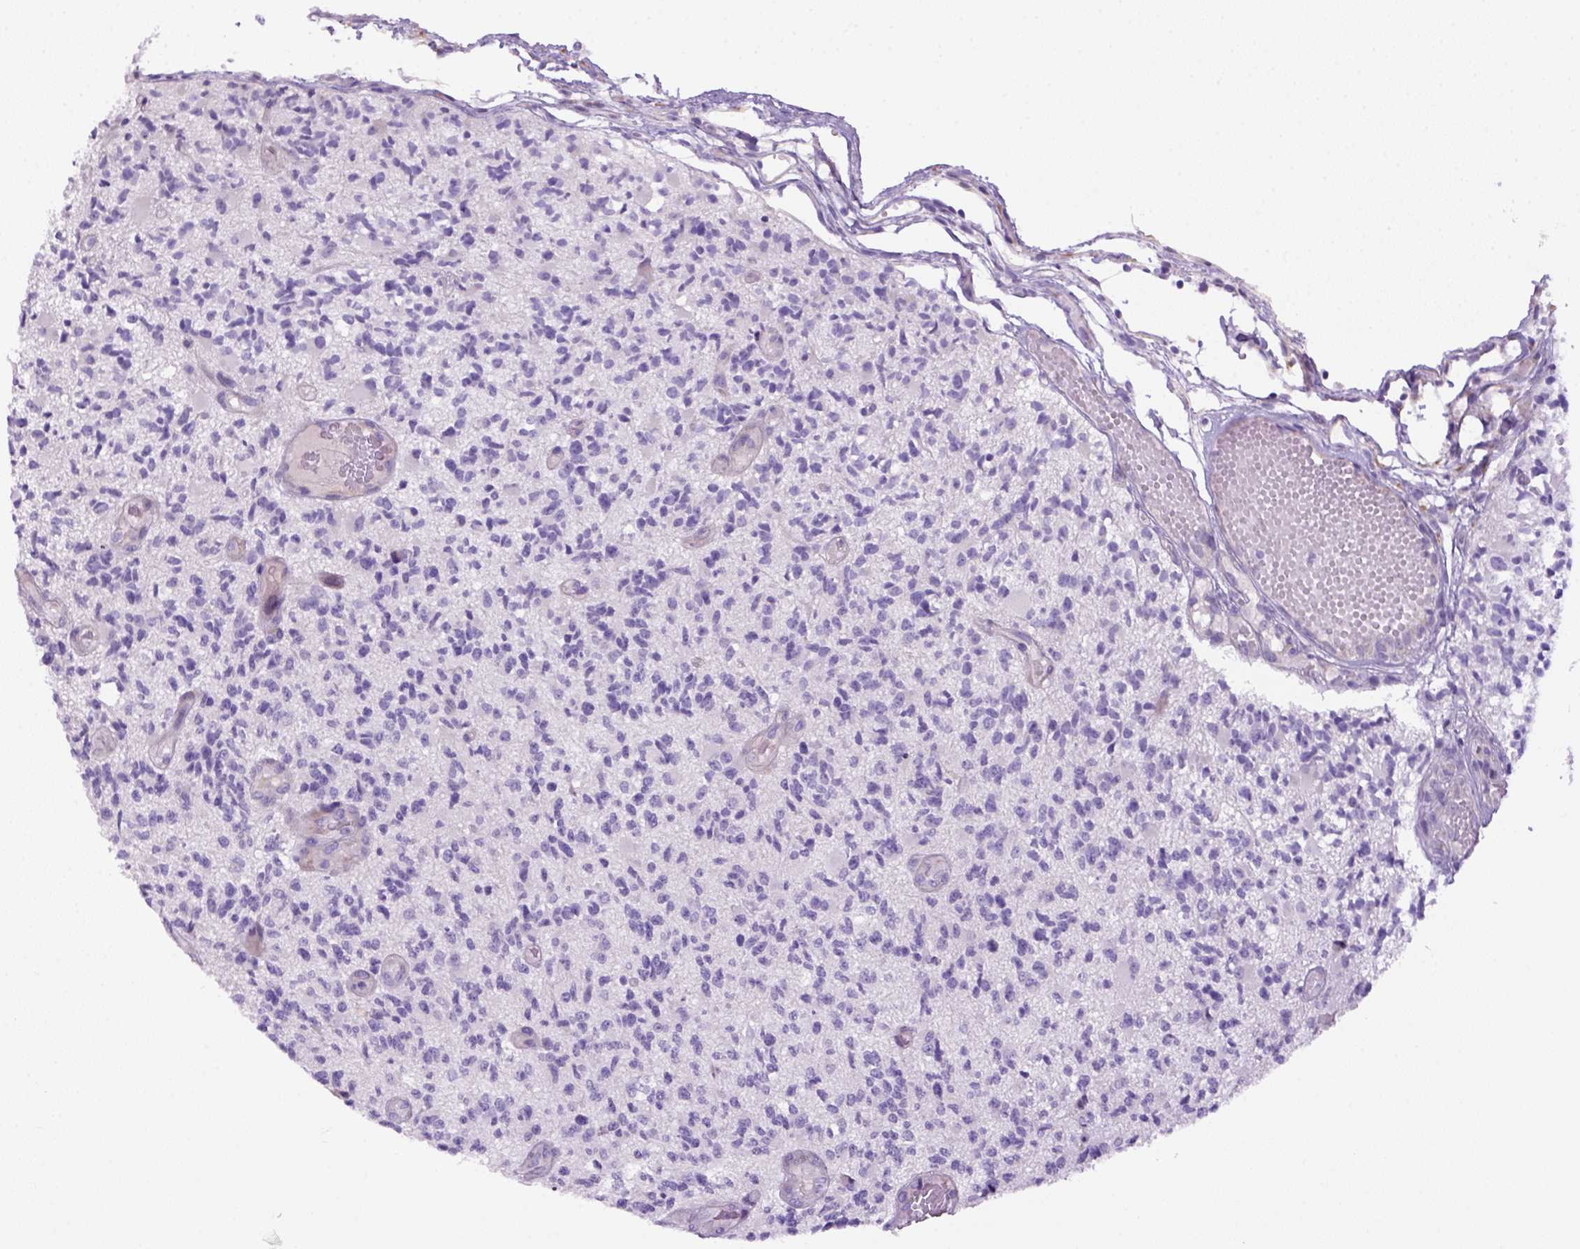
{"staining": {"intensity": "negative", "quantity": "none", "location": "none"}, "tissue": "glioma", "cell_type": "Tumor cells", "image_type": "cancer", "snomed": [{"axis": "morphology", "description": "Glioma, malignant, High grade"}, {"axis": "topography", "description": "Brain"}], "caption": "Photomicrograph shows no protein expression in tumor cells of glioma tissue.", "gene": "DNAH11", "patient": {"sex": "female", "age": 63}}